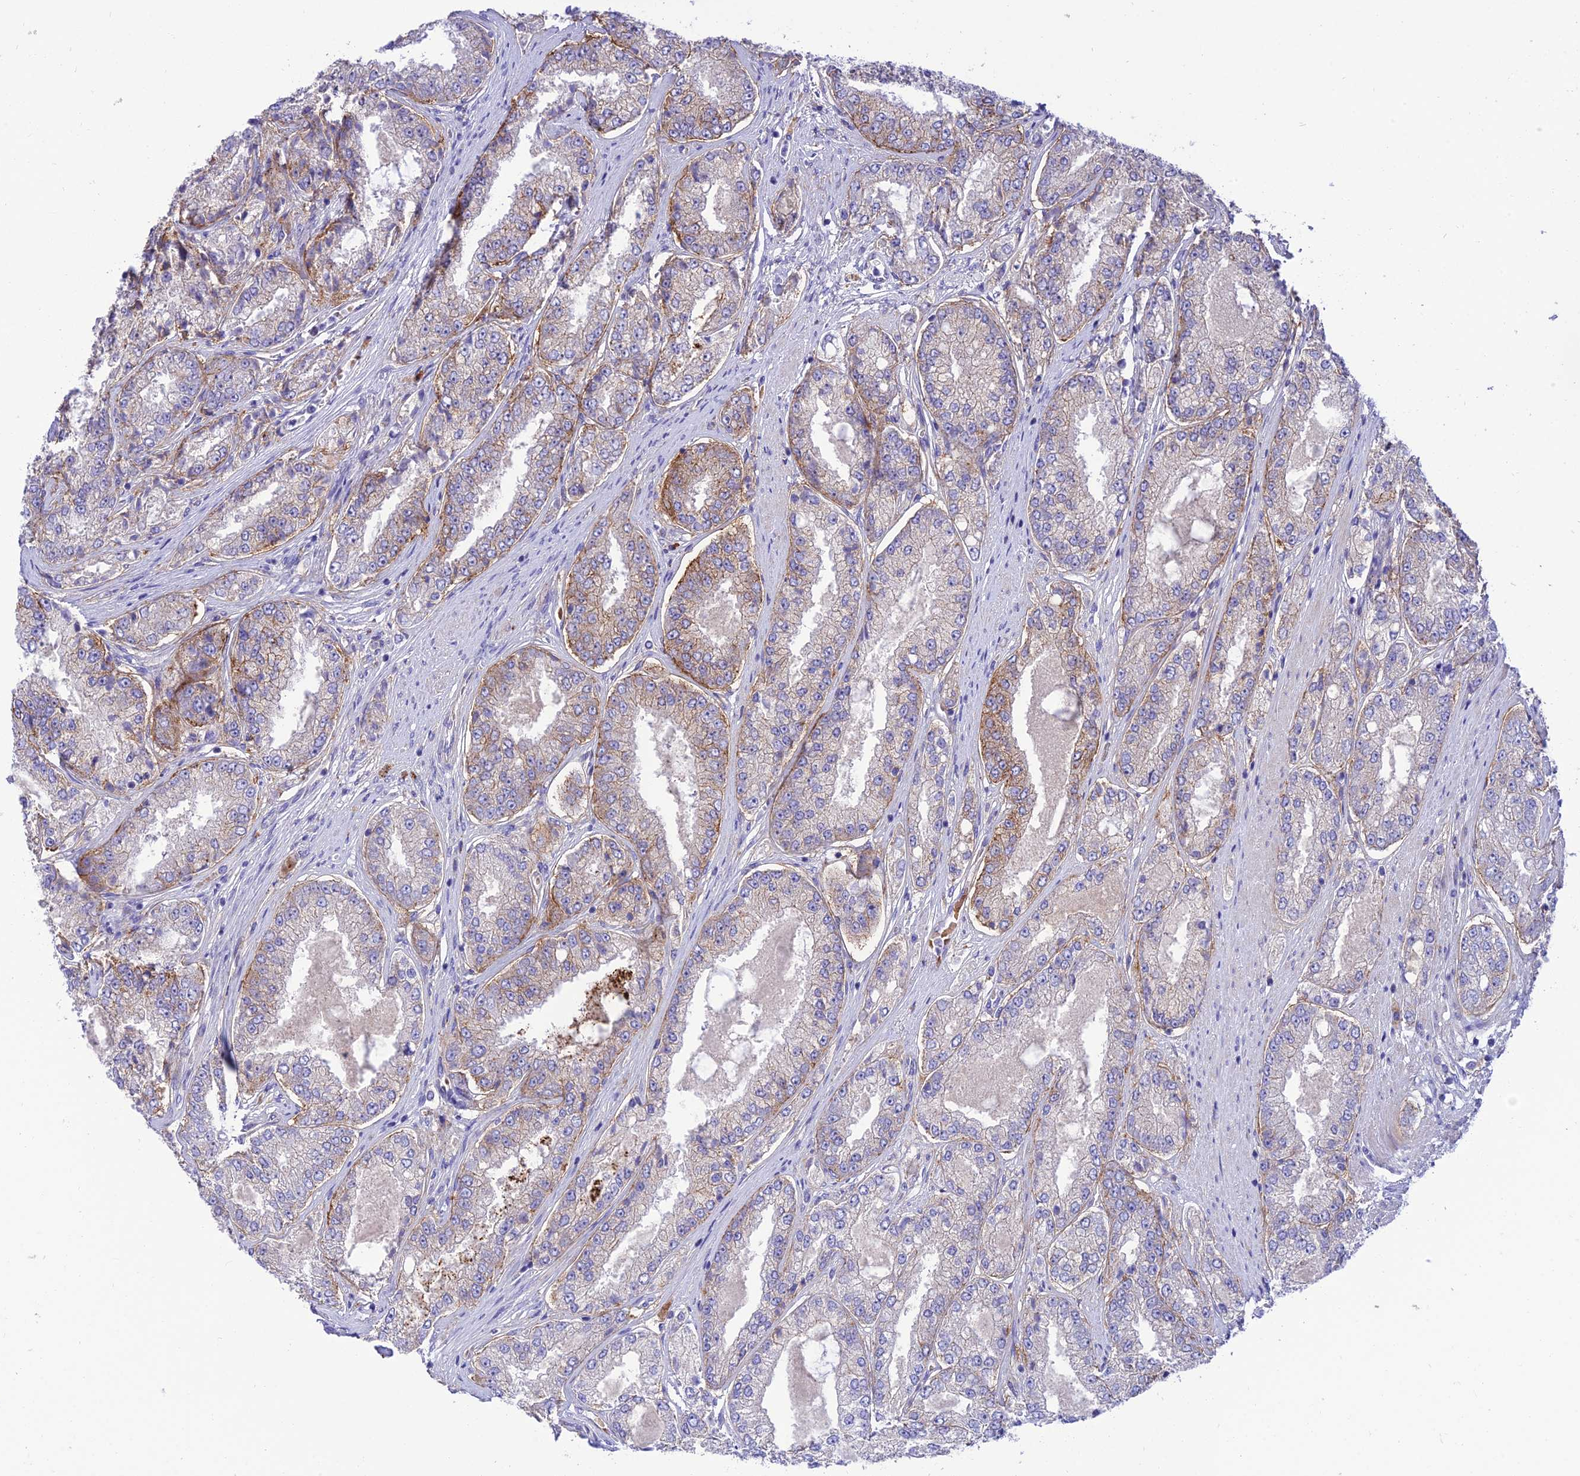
{"staining": {"intensity": "moderate", "quantity": "<25%", "location": "cytoplasmic/membranous"}, "tissue": "prostate cancer", "cell_type": "Tumor cells", "image_type": "cancer", "snomed": [{"axis": "morphology", "description": "Adenocarcinoma, High grade"}, {"axis": "topography", "description": "Prostate"}], "caption": "Protein staining of prostate adenocarcinoma (high-grade) tissue demonstrates moderate cytoplasmic/membranous staining in approximately <25% of tumor cells.", "gene": "CCDC157", "patient": {"sex": "male", "age": 71}}